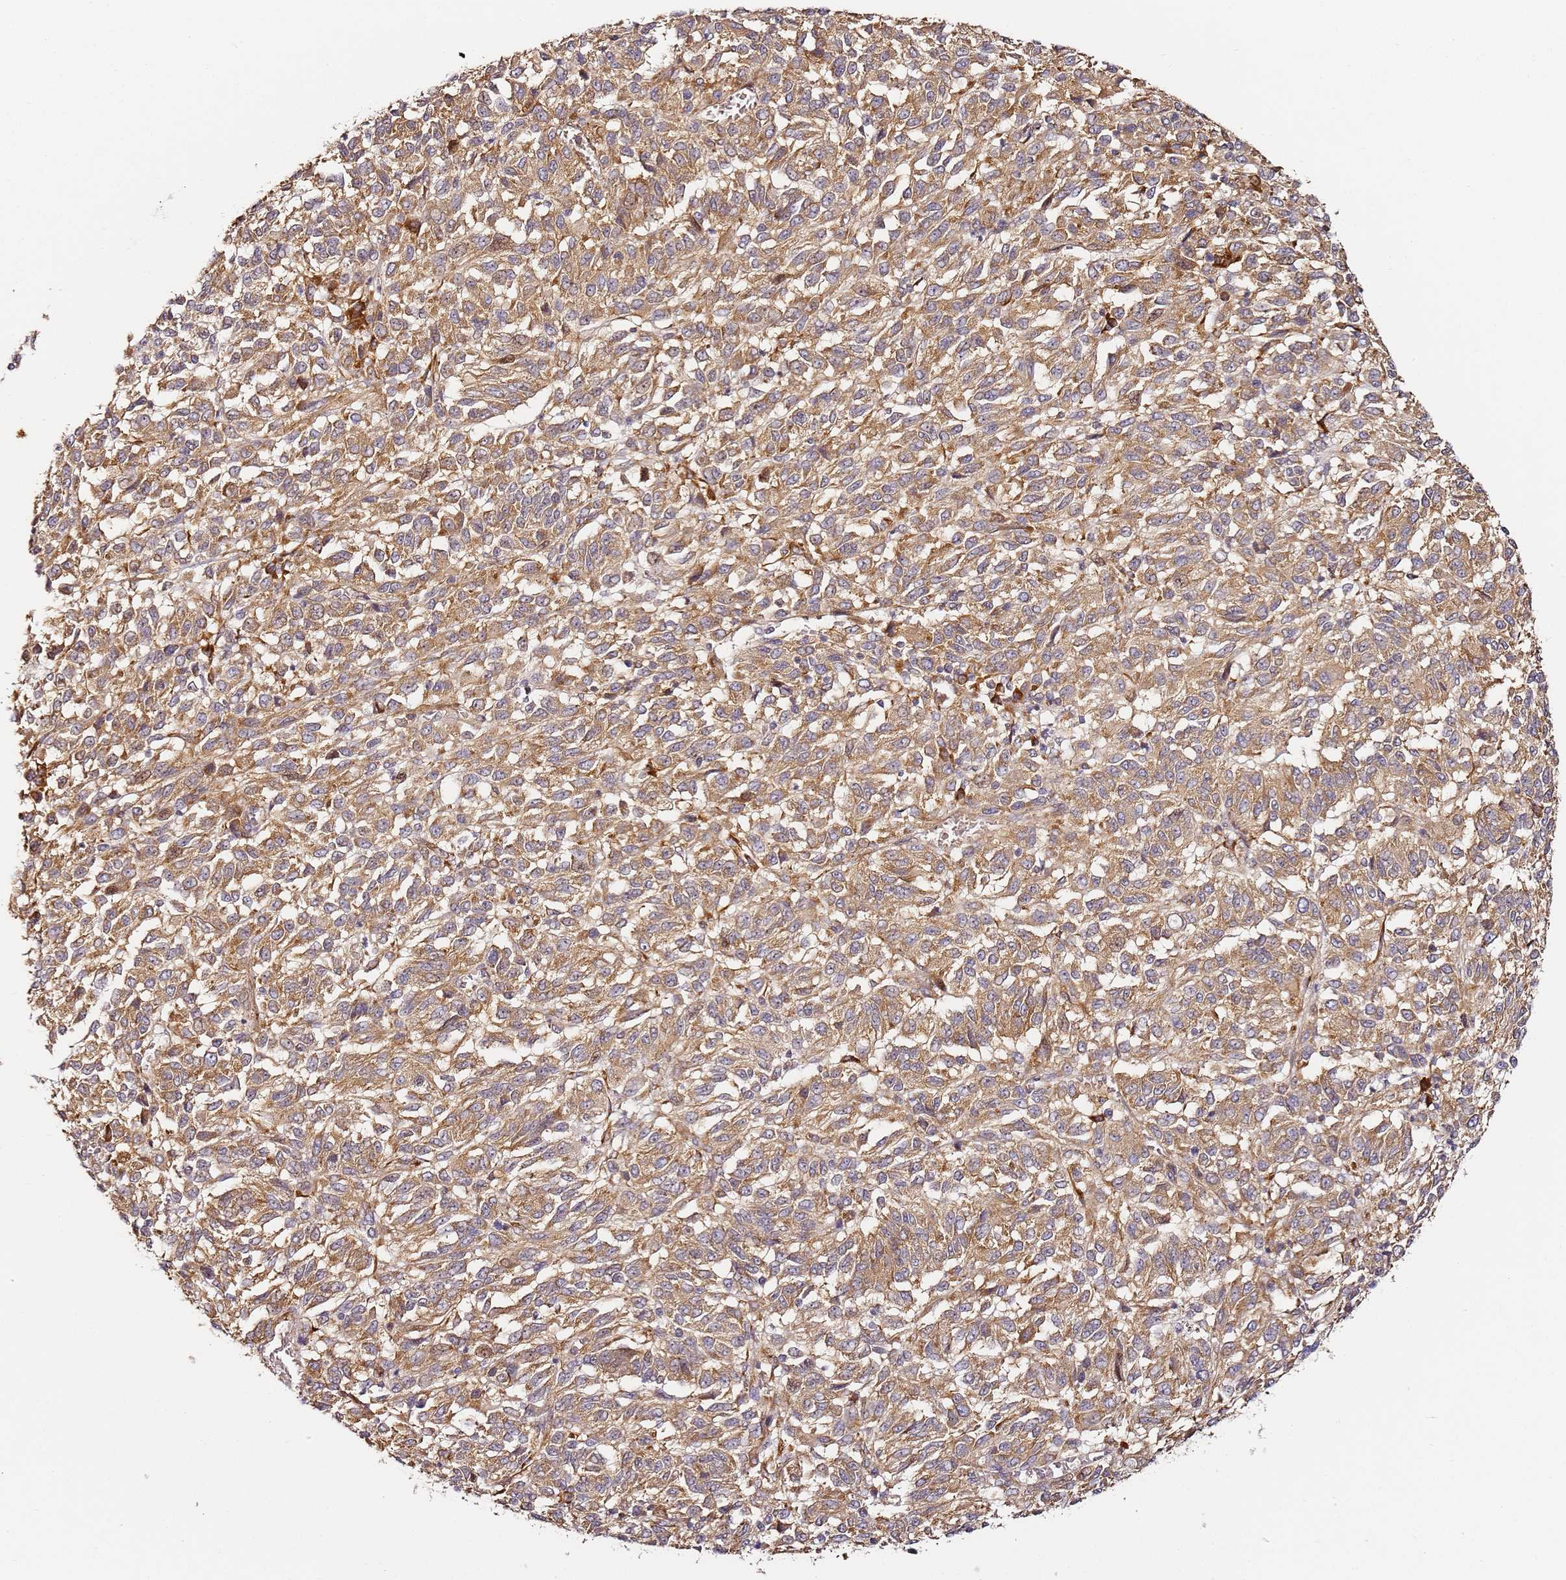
{"staining": {"intensity": "moderate", "quantity": ">75%", "location": "cytoplasmic/membranous"}, "tissue": "melanoma", "cell_type": "Tumor cells", "image_type": "cancer", "snomed": [{"axis": "morphology", "description": "Malignant melanoma, Metastatic site"}, {"axis": "topography", "description": "Lung"}], "caption": "IHC (DAB) staining of human melanoma demonstrates moderate cytoplasmic/membranous protein positivity in about >75% of tumor cells.", "gene": "RPS3A", "patient": {"sex": "male", "age": 64}}